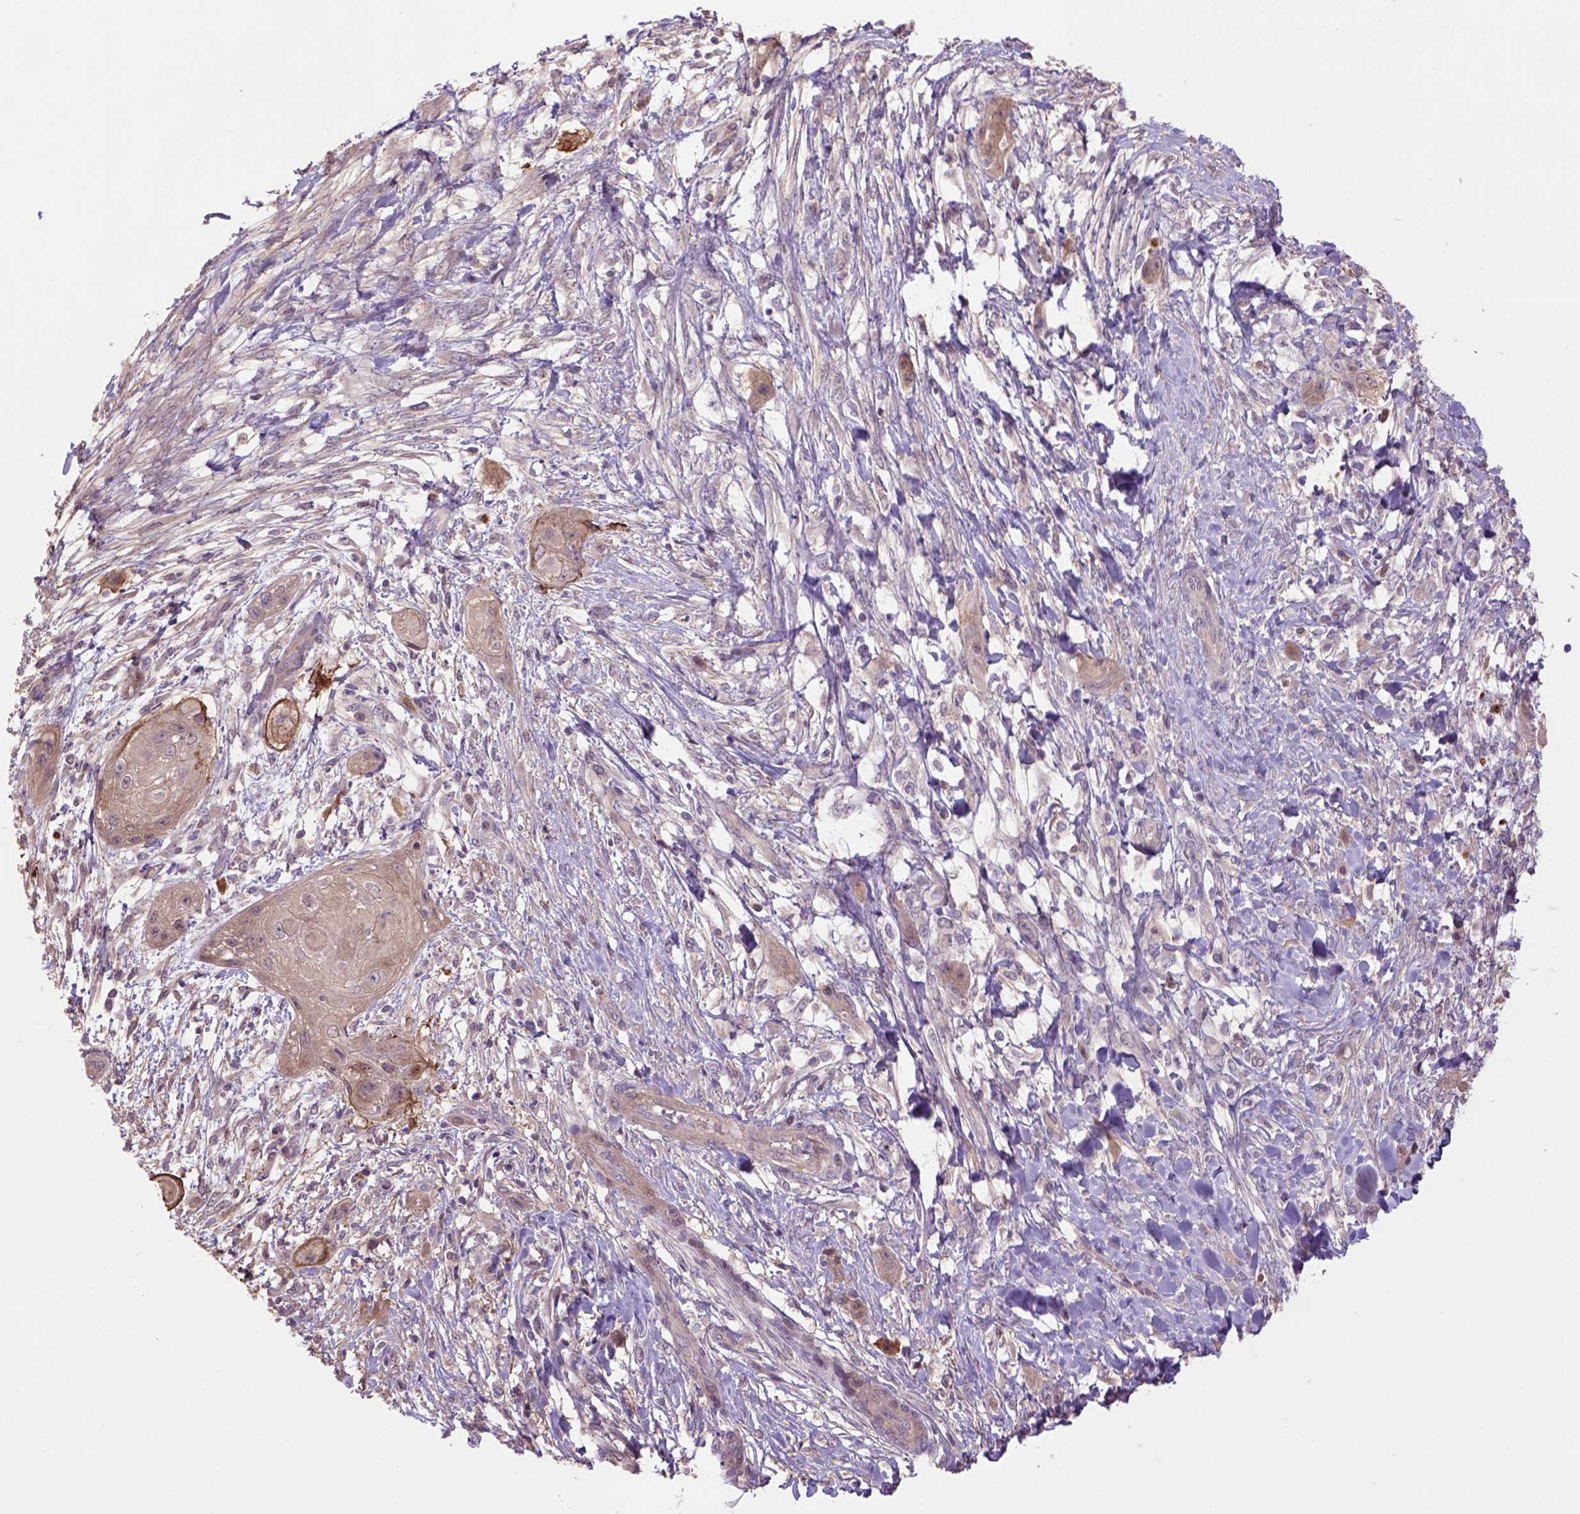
{"staining": {"intensity": "weak", "quantity": "25%-75%", "location": "cytoplasmic/membranous"}, "tissue": "skin cancer", "cell_type": "Tumor cells", "image_type": "cancer", "snomed": [{"axis": "morphology", "description": "Squamous cell carcinoma, NOS"}, {"axis": "topography", "description": "Skin"}], "caption": "Approximately 25%-75% of tumor cells in skin squamous cell carcinoma display weak cytoplasmic/membranous protein expression as visualized by brown immunohistochemical staining.", "gene": "HSPBP1", "patient": {"sex": "male", "age": 62}}